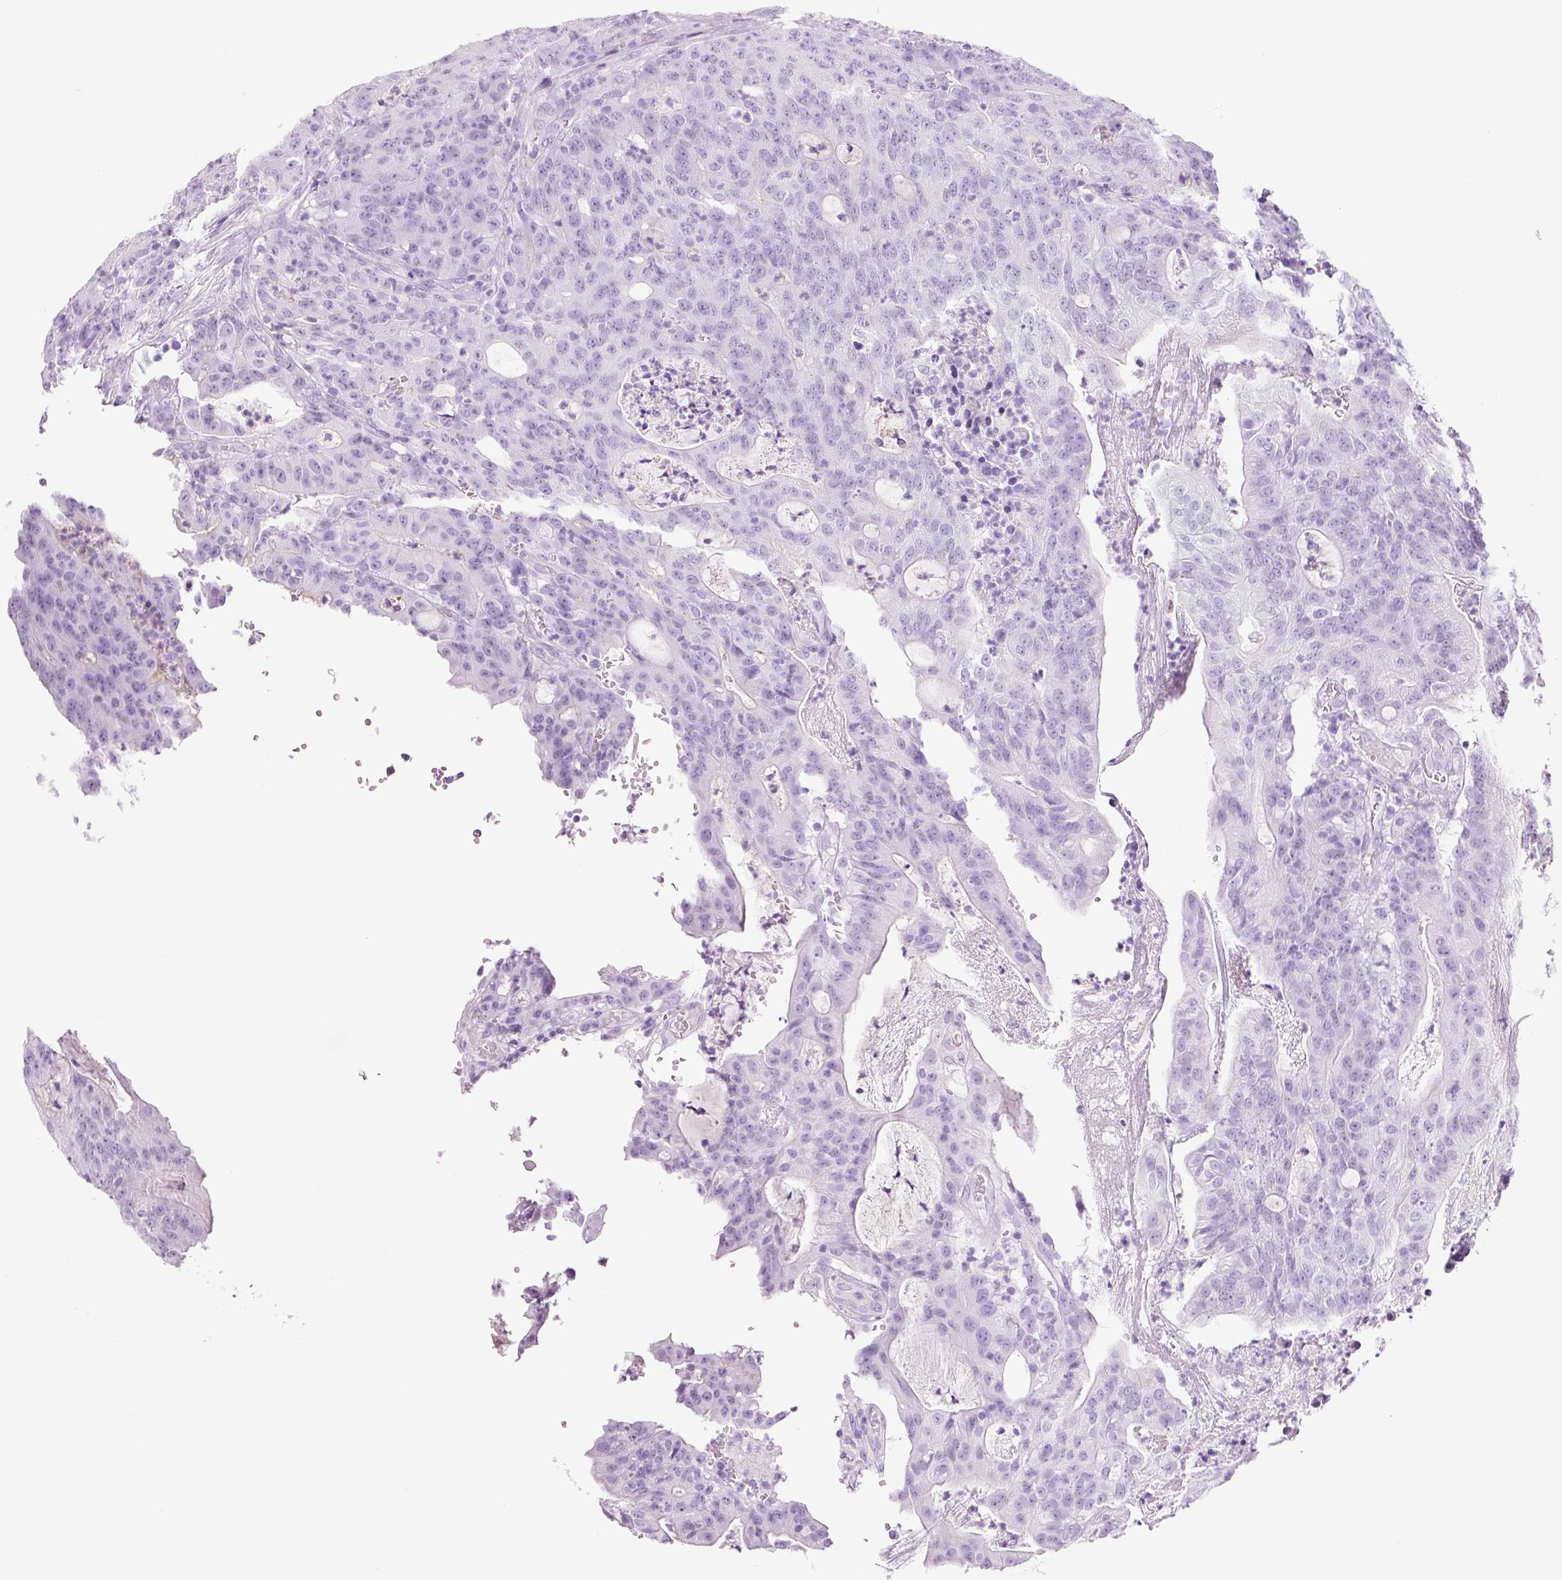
{"staining": {"intensity": "negative", "quantity": "none", "location": "none"}, "tissue": "colorectal cancer", "cell_type": "Tumor cells", "image_type": "cancer", "snomed": [{"axis": "morphology", "description": "Adenocarcinoma, NOS"}, {"axis": "topography", "description": "Colon"}], "caption": "Immunohistochemistry photomicrograph of human adenocarcinoma (colorectal) stained for a protein (brown), which displays no positivity in tumor cells.", "gene": "ADSS1", "patient": {"sex": "male", "age": 83}}